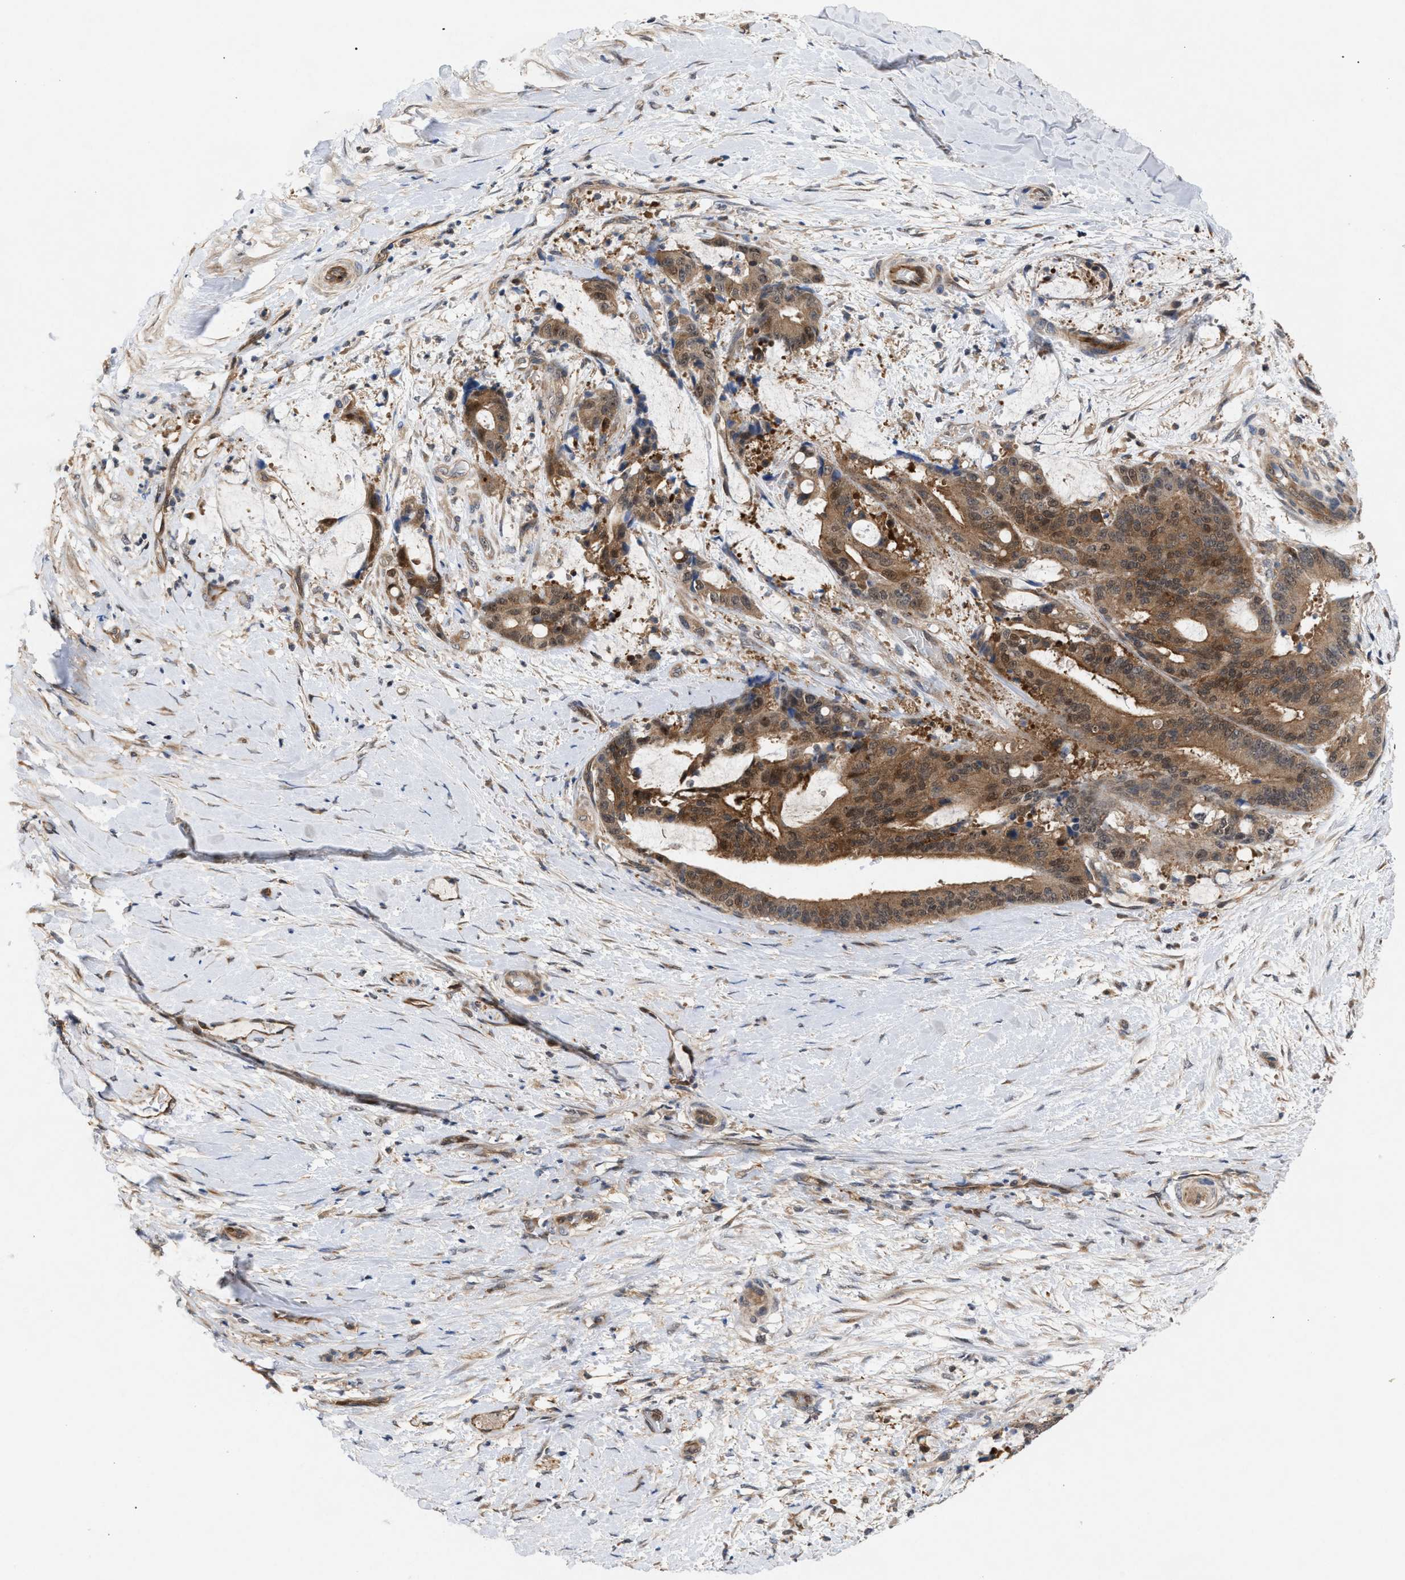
{"staining": {"intensity": "strong", "quantity": ">75%", "location": "cytoplasmic/membranous,nuclear"}, "tissue": "liver cancer", "cell_type": "Tumor cells", "image_type": "cancer", "snomed": [{"axis": "morphology", "description": "Normal tissue, NOS"}, {"axis": "morphology", "description": "Cholangiocarcinoma"}, {"axis": "topography", "description": "Liver"}, {"axis": "topography", "description": "Peripheral nerve tissue"}], "caption": "Protein staining of liver cancer (cholangiocarcinoma) tissue shows strong cytoplasmic/membranous and nuclear positivity in approximately >75% of tumor cells.", "gene": "GLOD4", "patient": {"sex": "female", "age": 73}}